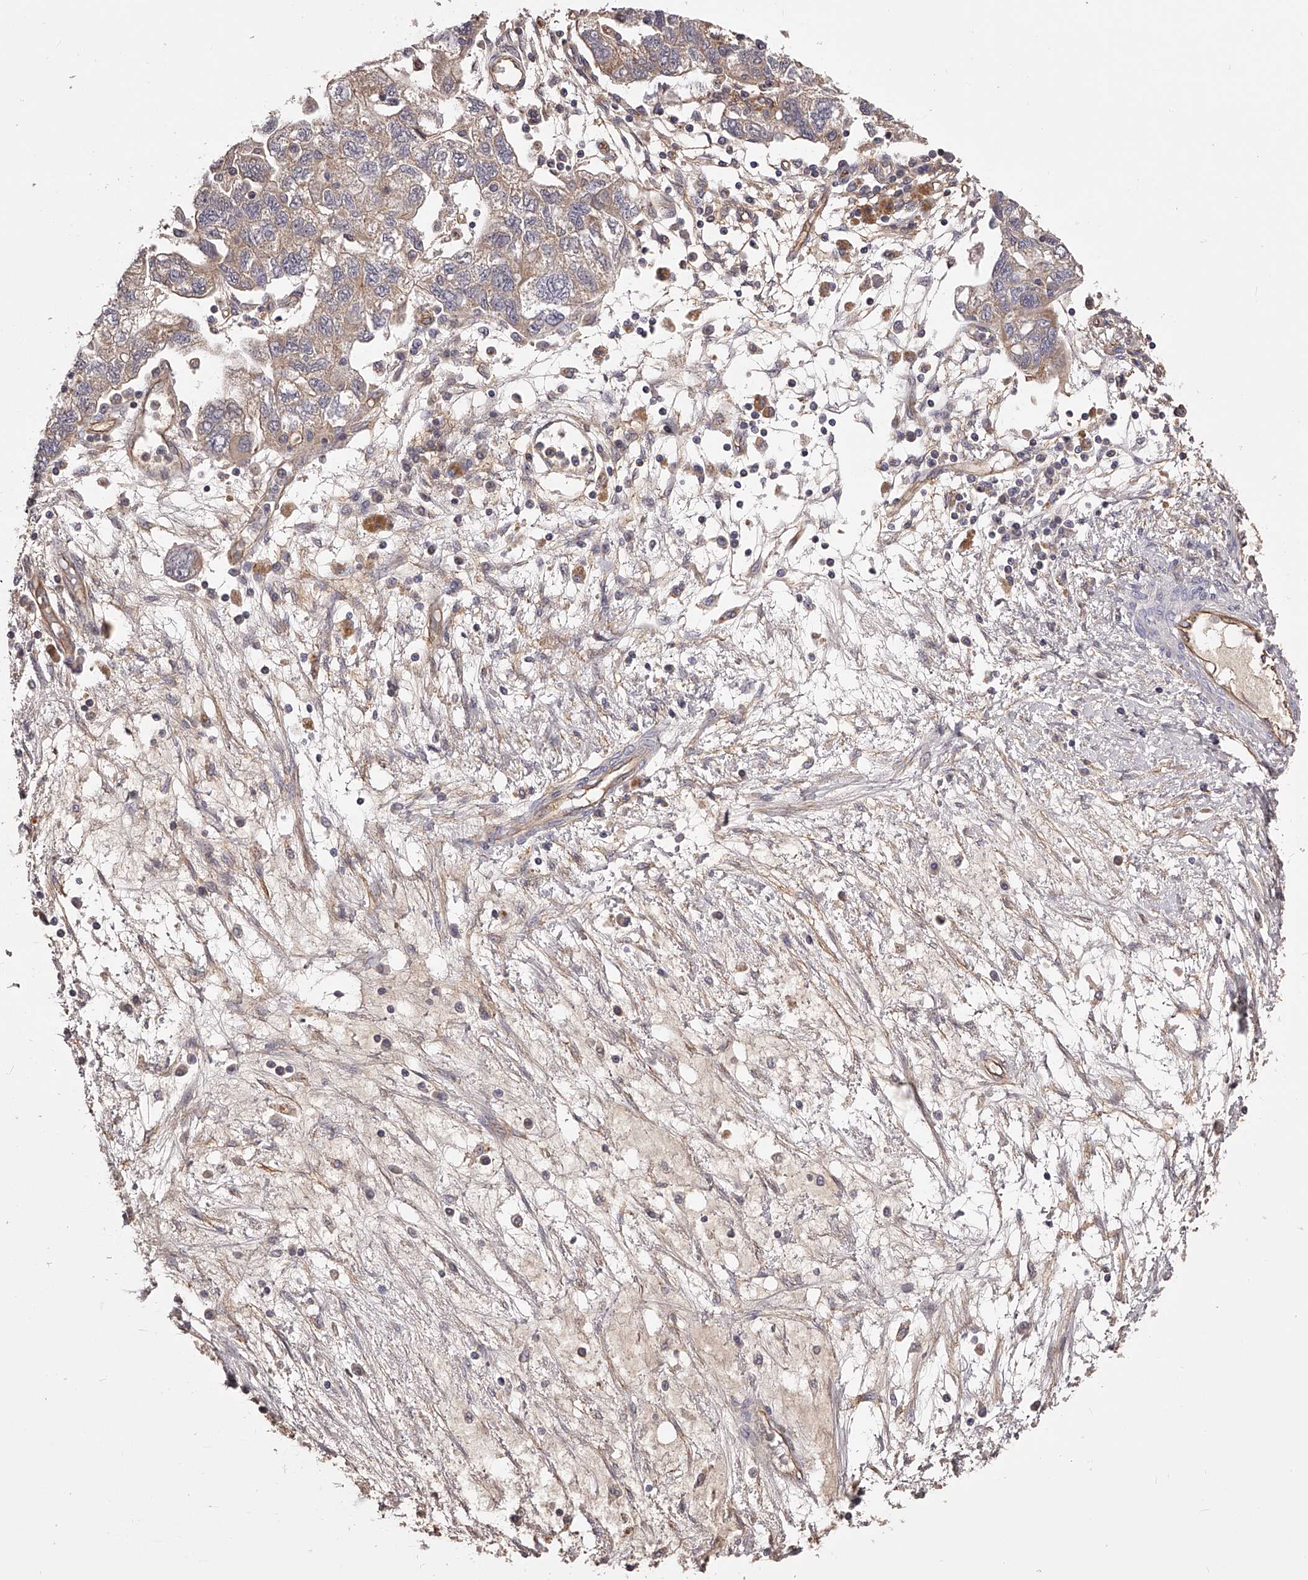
{"staining": {"intensity": "weak", "quantity": ">75%", "location": "cytoplasmic/membranous"}, "tissue": "ovarian cancer", "cell_type": "Tumor cells", "image_type": "cancer", "snomed": [{"axis": "morphology", "description": "Carcinoma, NOS"}, {"axis": "morphology", "description": "Cystadenocarcinoma, serous, NOS"}, {"axis": "topography", "description": "Ovary"}], "caption": "Brown immunohistochemical staining in human ovarian serous cystadenocarcinoma demonstrates weak cytoplasmic/membranous expression in about >75% of tumor cells.", "gene": "LTV1", "patient": {"sex": "female", "age": 69}}